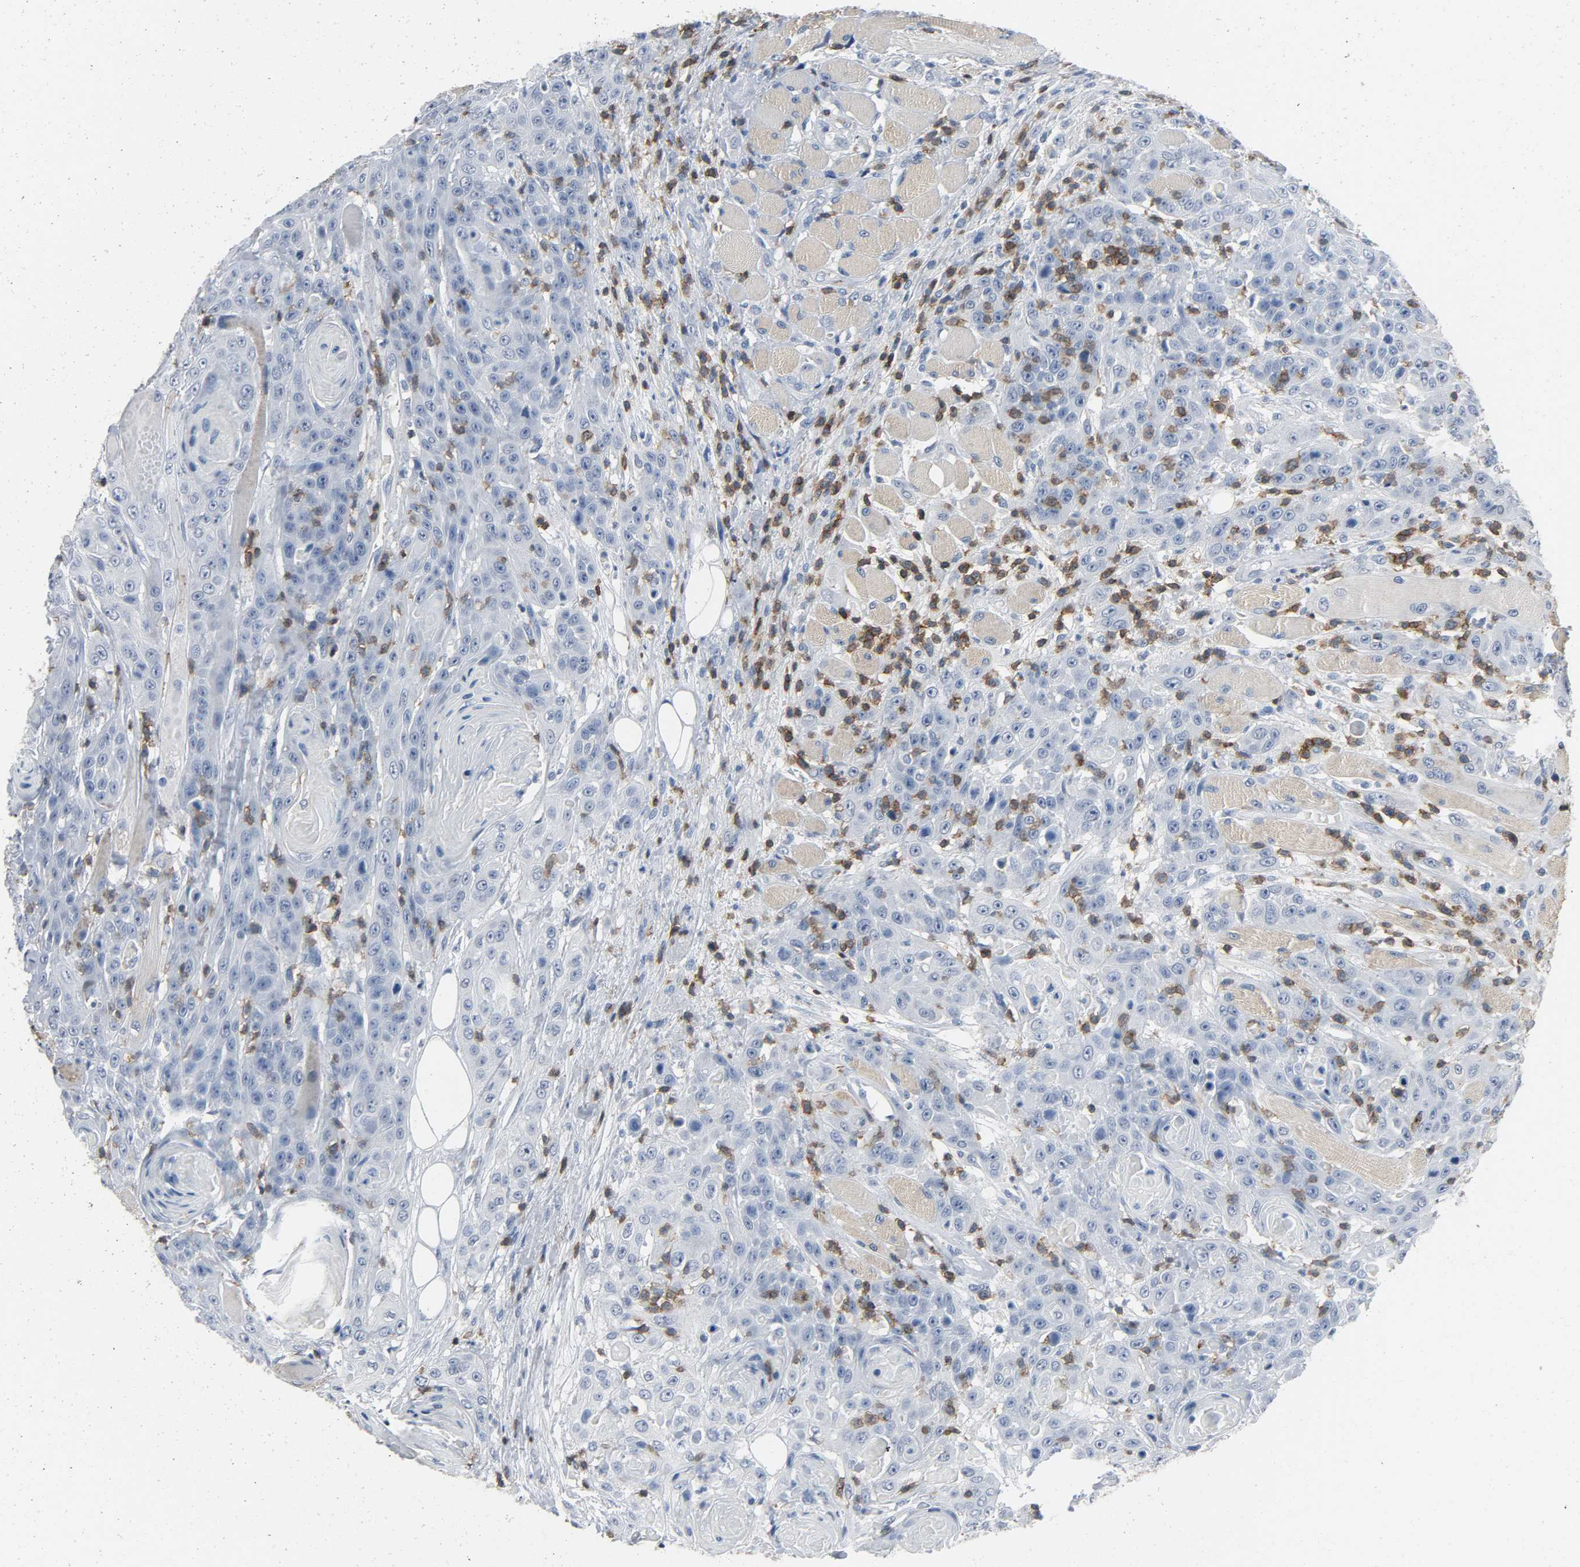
{"staining": {"intensity": "negative", "quantity": "none", "location": "none"}, "tissue": "head and neck cancer", "cell_type": "Tumor cells", "image_type": "cancer", "snomed": [{"axis": "morphology", "description": "Squamous cell carcinoma, NOS"}, {"axis": "topography", "description": "Head-Neck"}], "caption": "The image exhibits no staining of tumor cells in head and neck cancer.", "gene": "LCK", "patient": {"sex": "female", "age": 84}}